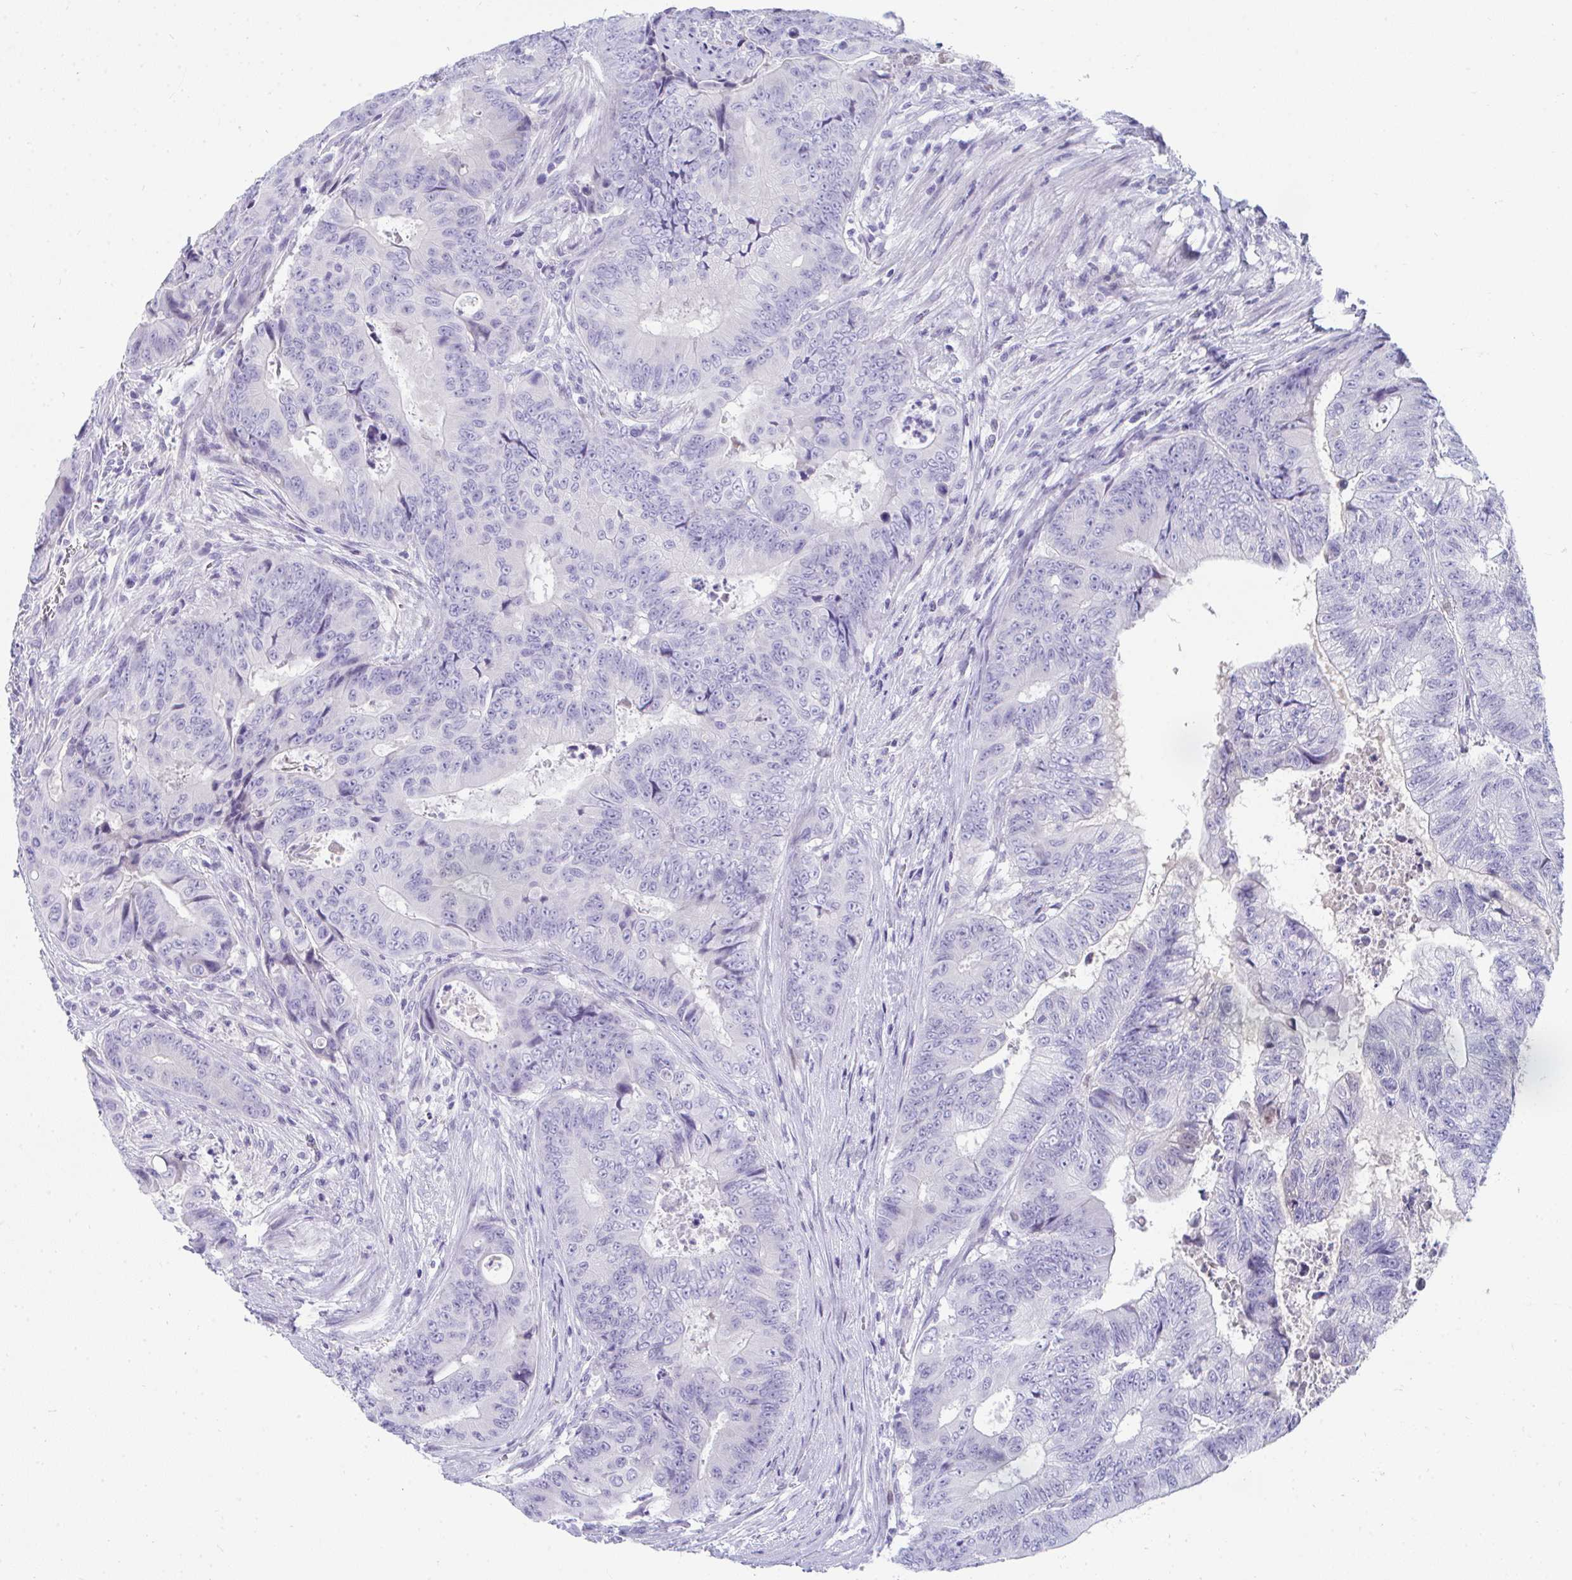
{"staining": {"intensity": "negative", "quantity": "none", "location": "none"}, "tissue": "colorectal cancer", "cell_type": "Tumor cells", "image_type": "cancer", "snomed": [{"axis": "morphology", "description": "Adenocarcinoma, NOS"}, {"axis": "topography", "description": "Colon"}], "caption": "DAB immunohistochemical staining of colorectal cancer reveals no significant expression in tumor cells.", "gene": "TTC30B", "patient": {"sex": "female", "age": 48}}